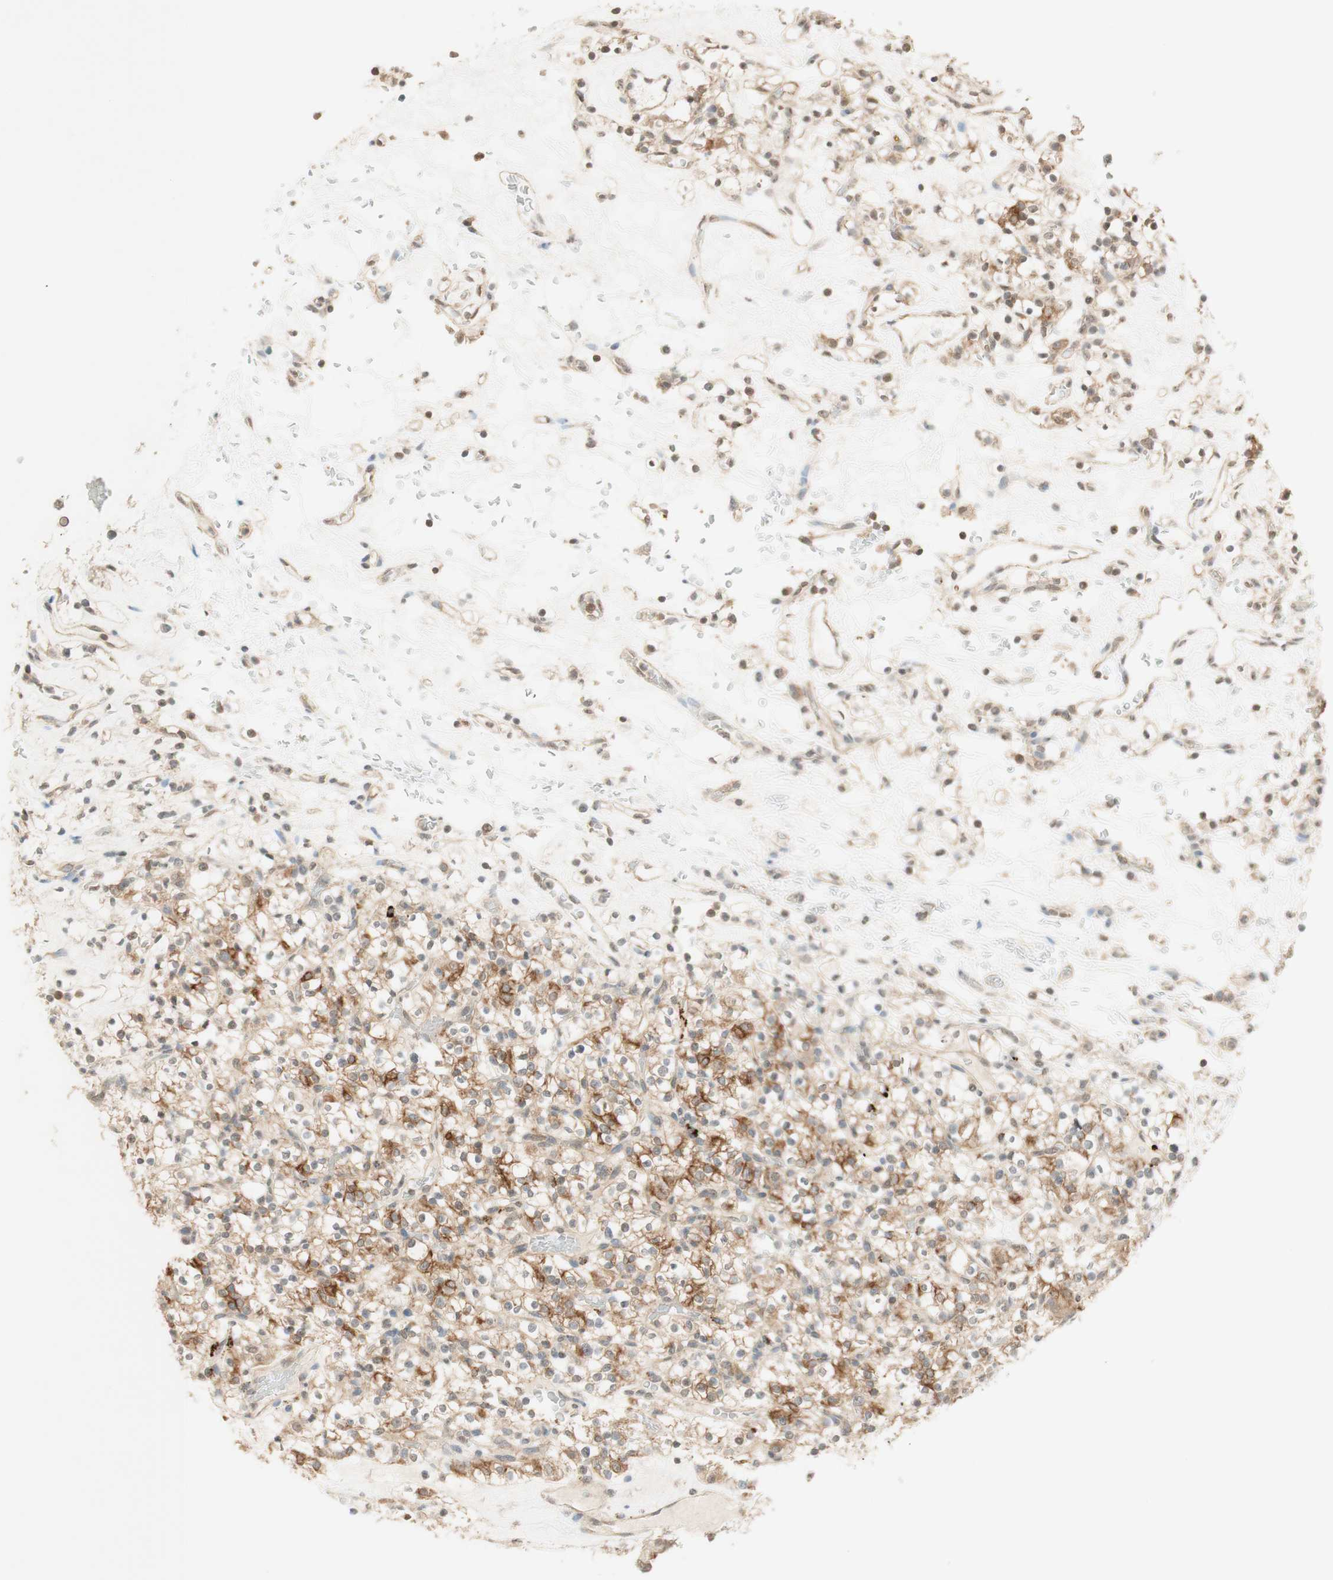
{"staining": {"intensity": "moderate", "quantity": "25%-75%", "location": "cytoplasmic/membranous"}, "tissue": "renal cancer", "cell_type": "Tumor cells", "image_type": "cancer", "snomed": [{"axis": "morphology", "description": "Normal tissue, NOS"}, {"axis": "morphology", "description": "Adenocarcinoma, NOS"}, {"axis": "topography", "description": "Kidney"}], "caption": "Renal cancer (adenocarcinoma) stained with immunohistochemistry reveals moderate cytoplasmic/membranous positivity in approximately 25%-75% of tumor cells.", "gene": "SPINT2", "patient": {"sex": "female", "age": 72}}